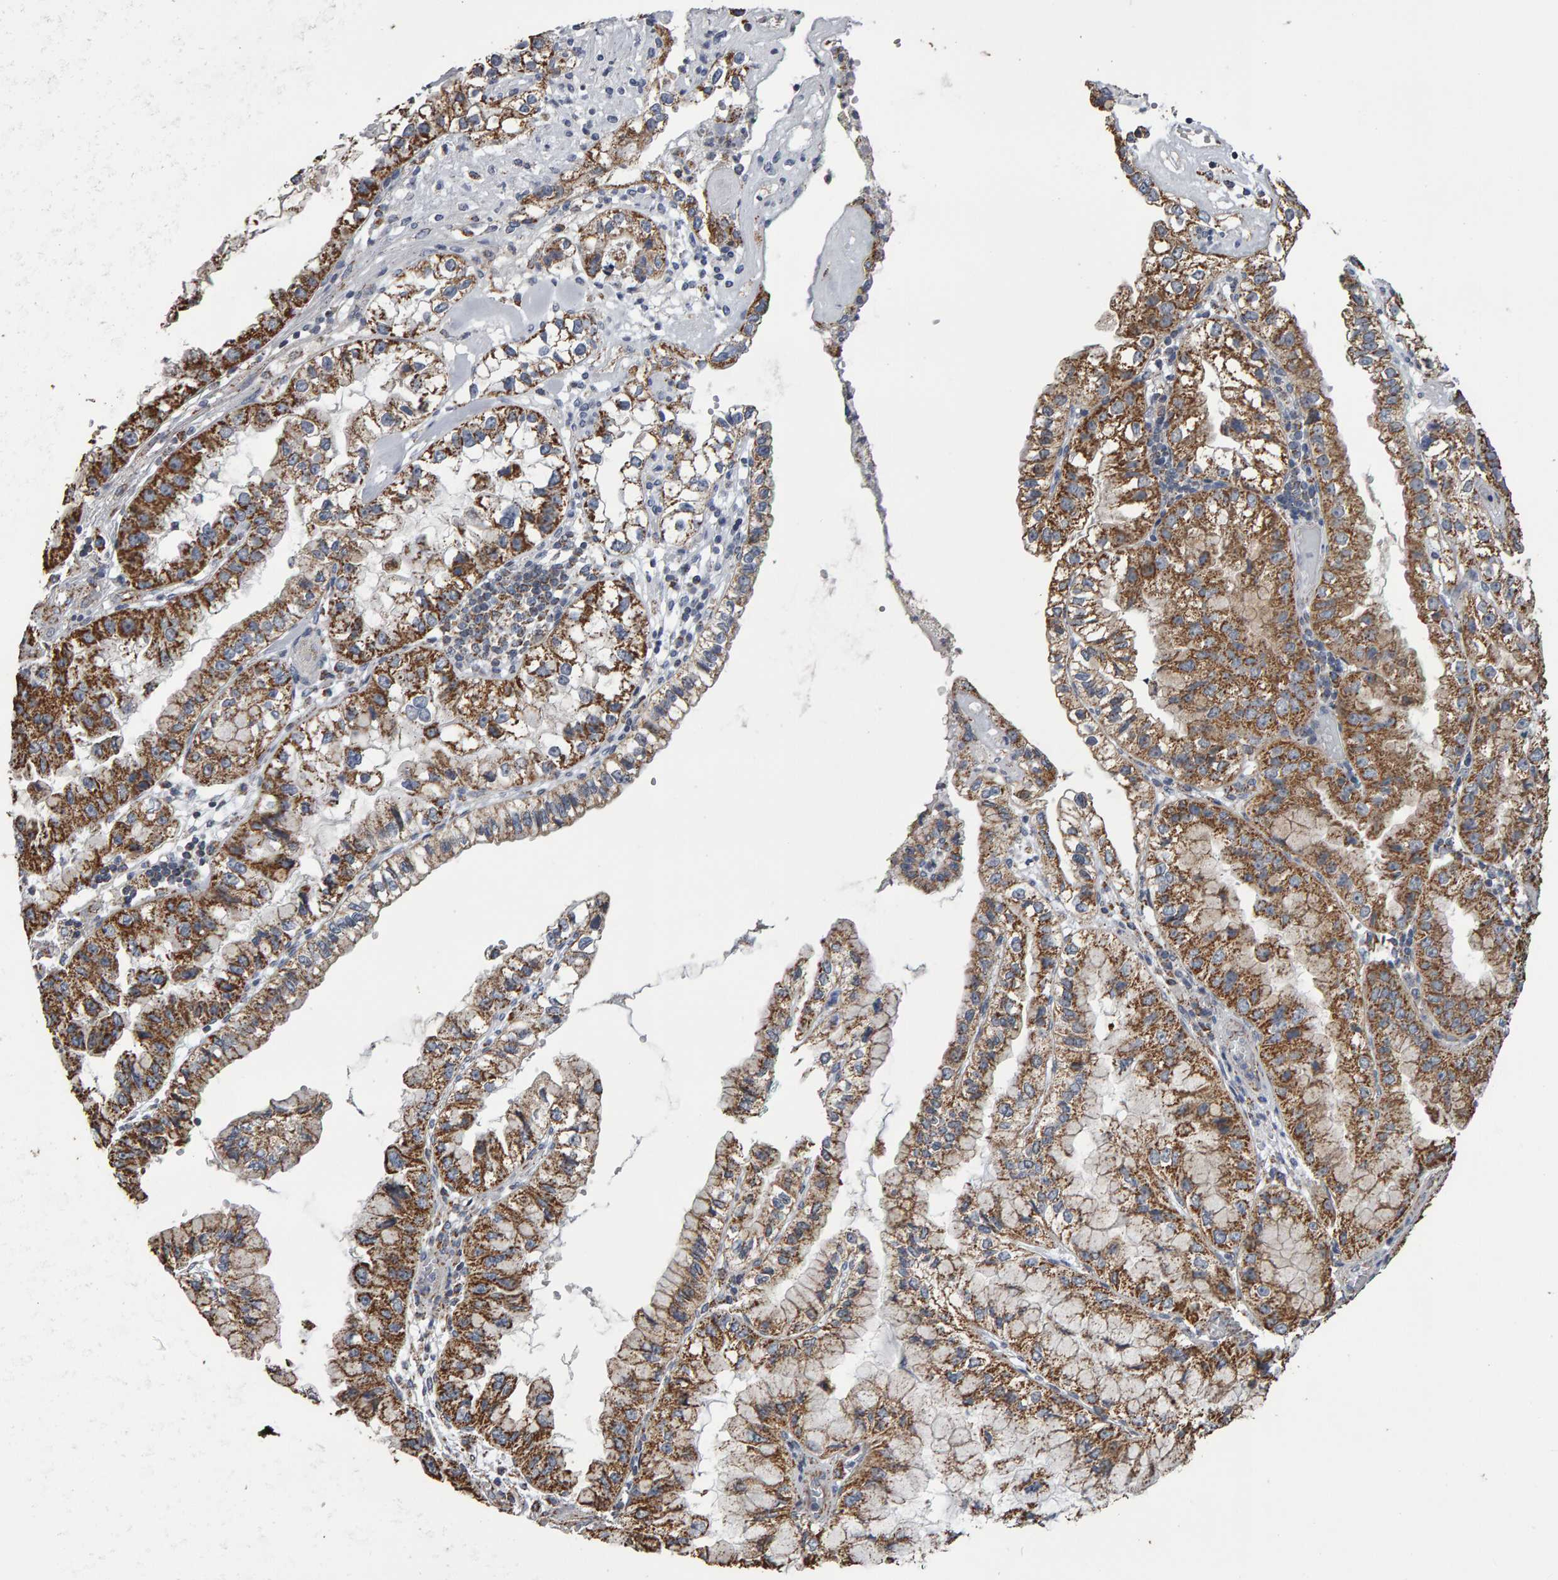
{"staining": {"intensity": "strong", "quantity": "25%-75%", "location": "cytoplasmic/membranous"}, "tissue": "liver cancer", "cell_type": "Tumor cells", "image_type": "cancer", "snomed": [{"axis": "morphology", "description": "Cholangiocarcinoma"}, {"axis": "topography", "description": "Liver"}], "caption": "Immunohistochemical staining of human cholangiocarcinoma (liver) demonstrates strong cytoplasmic/membranous protein positivity in approximately 25%-75% of tumor cells. The protein is stained brown, and the nuclei are stained in blue (DAB IHC with brightfield microscopy, high magnification).", "gene": "TOM1L1", "patient": {"sex": "female", "age": 79}}